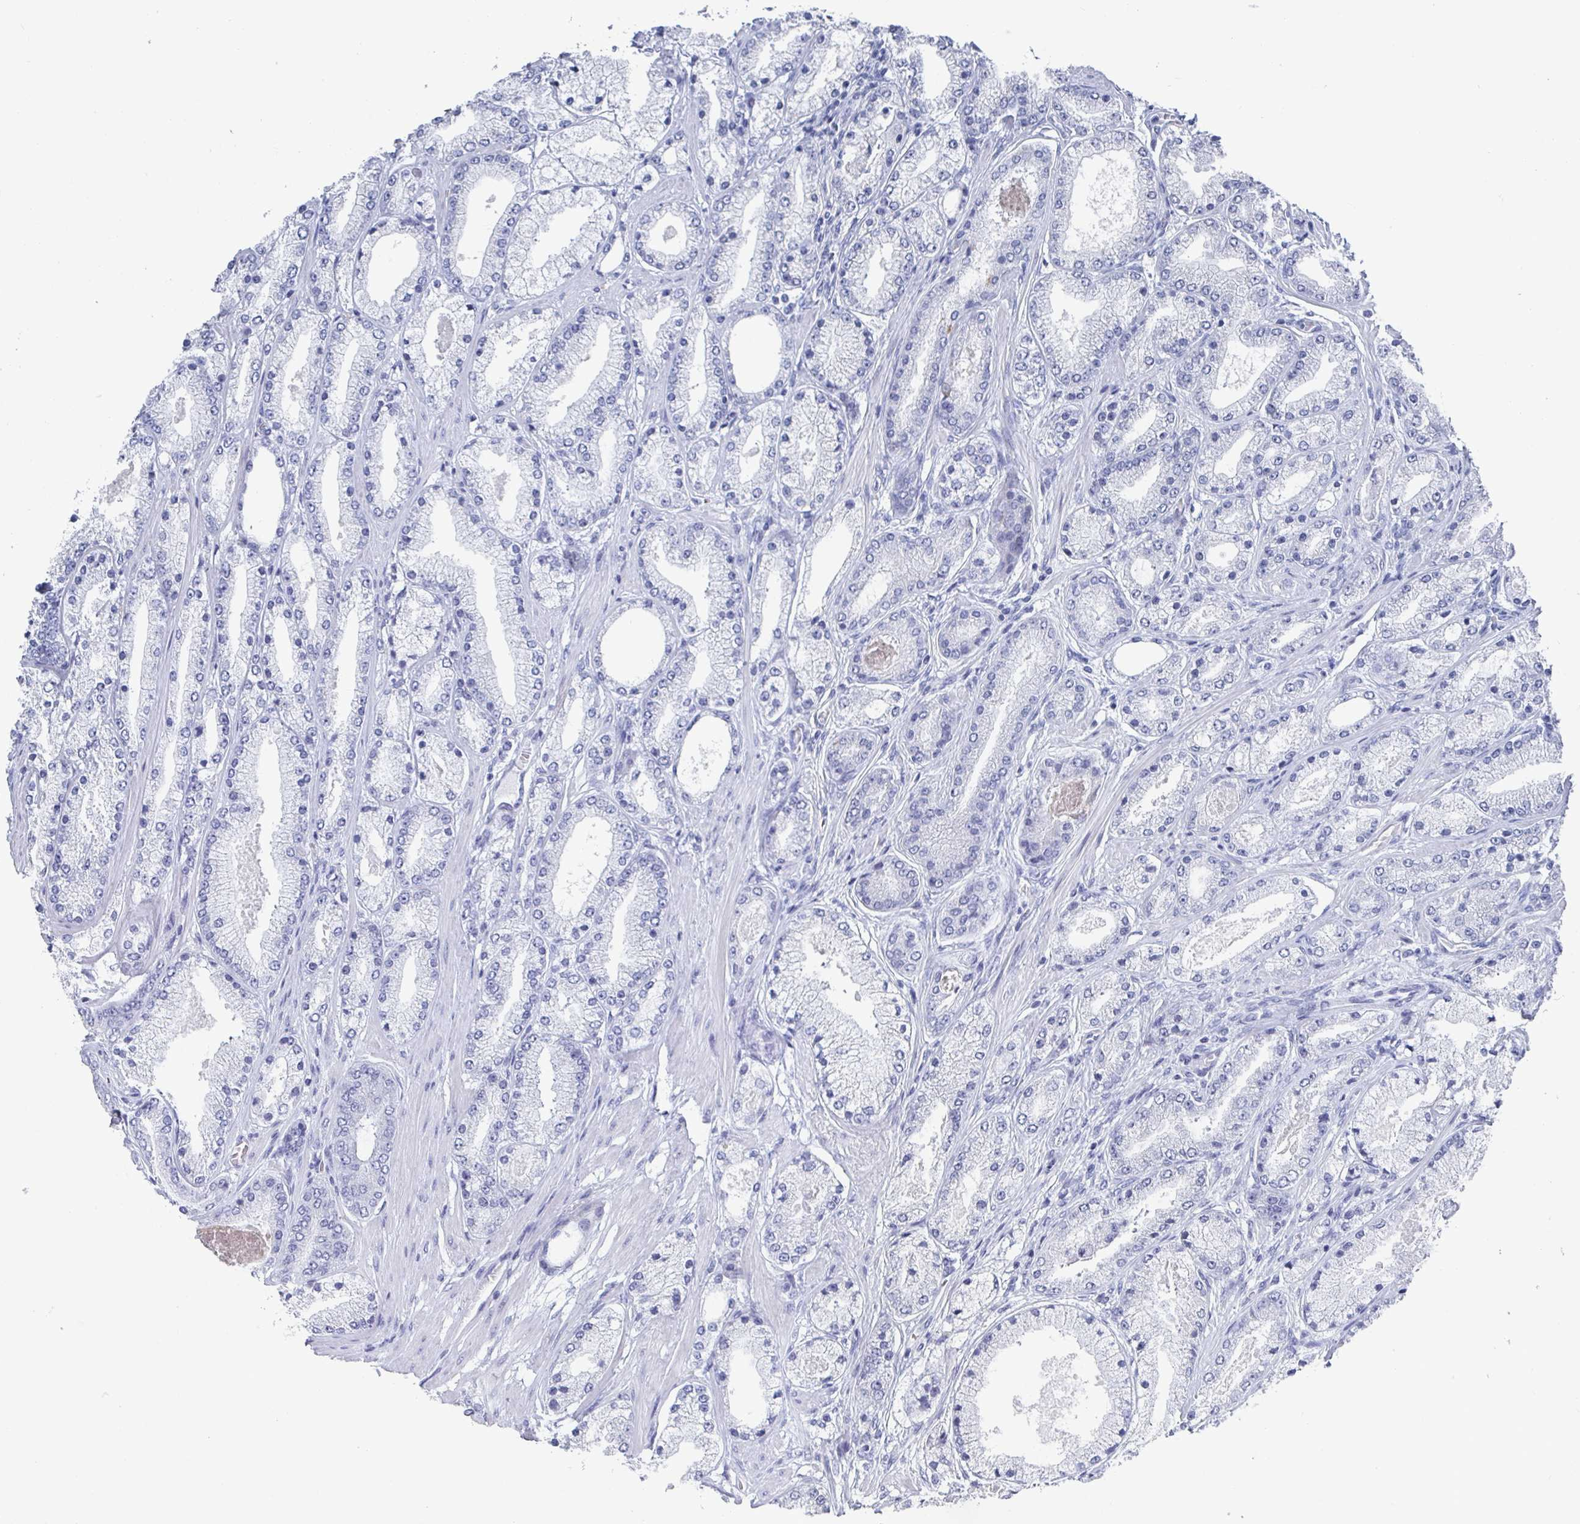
{"staining": {"intensity": "negative", "quantity": "none", "location": "none"}, "tissue": "prostate cancer", "cell_type": "Tumor cells", "image_type": "cancer", "snomed": [{"axis": "morphology", "description": "Adenocarcinoma, High grade"}, {"axis": "topography", "description": "Prostate"}], "caption": "A micrograph of prostate cancer stained for a protein displays no brown staining in tumor cells. The staining was performed using DAB to visualize the protein expression in brown, while the nuclei were stained in blue with hematoxylin (Magnification: 20x).", "gene": "CAMKV", "patient": {"sex": "male", "age": 63}}